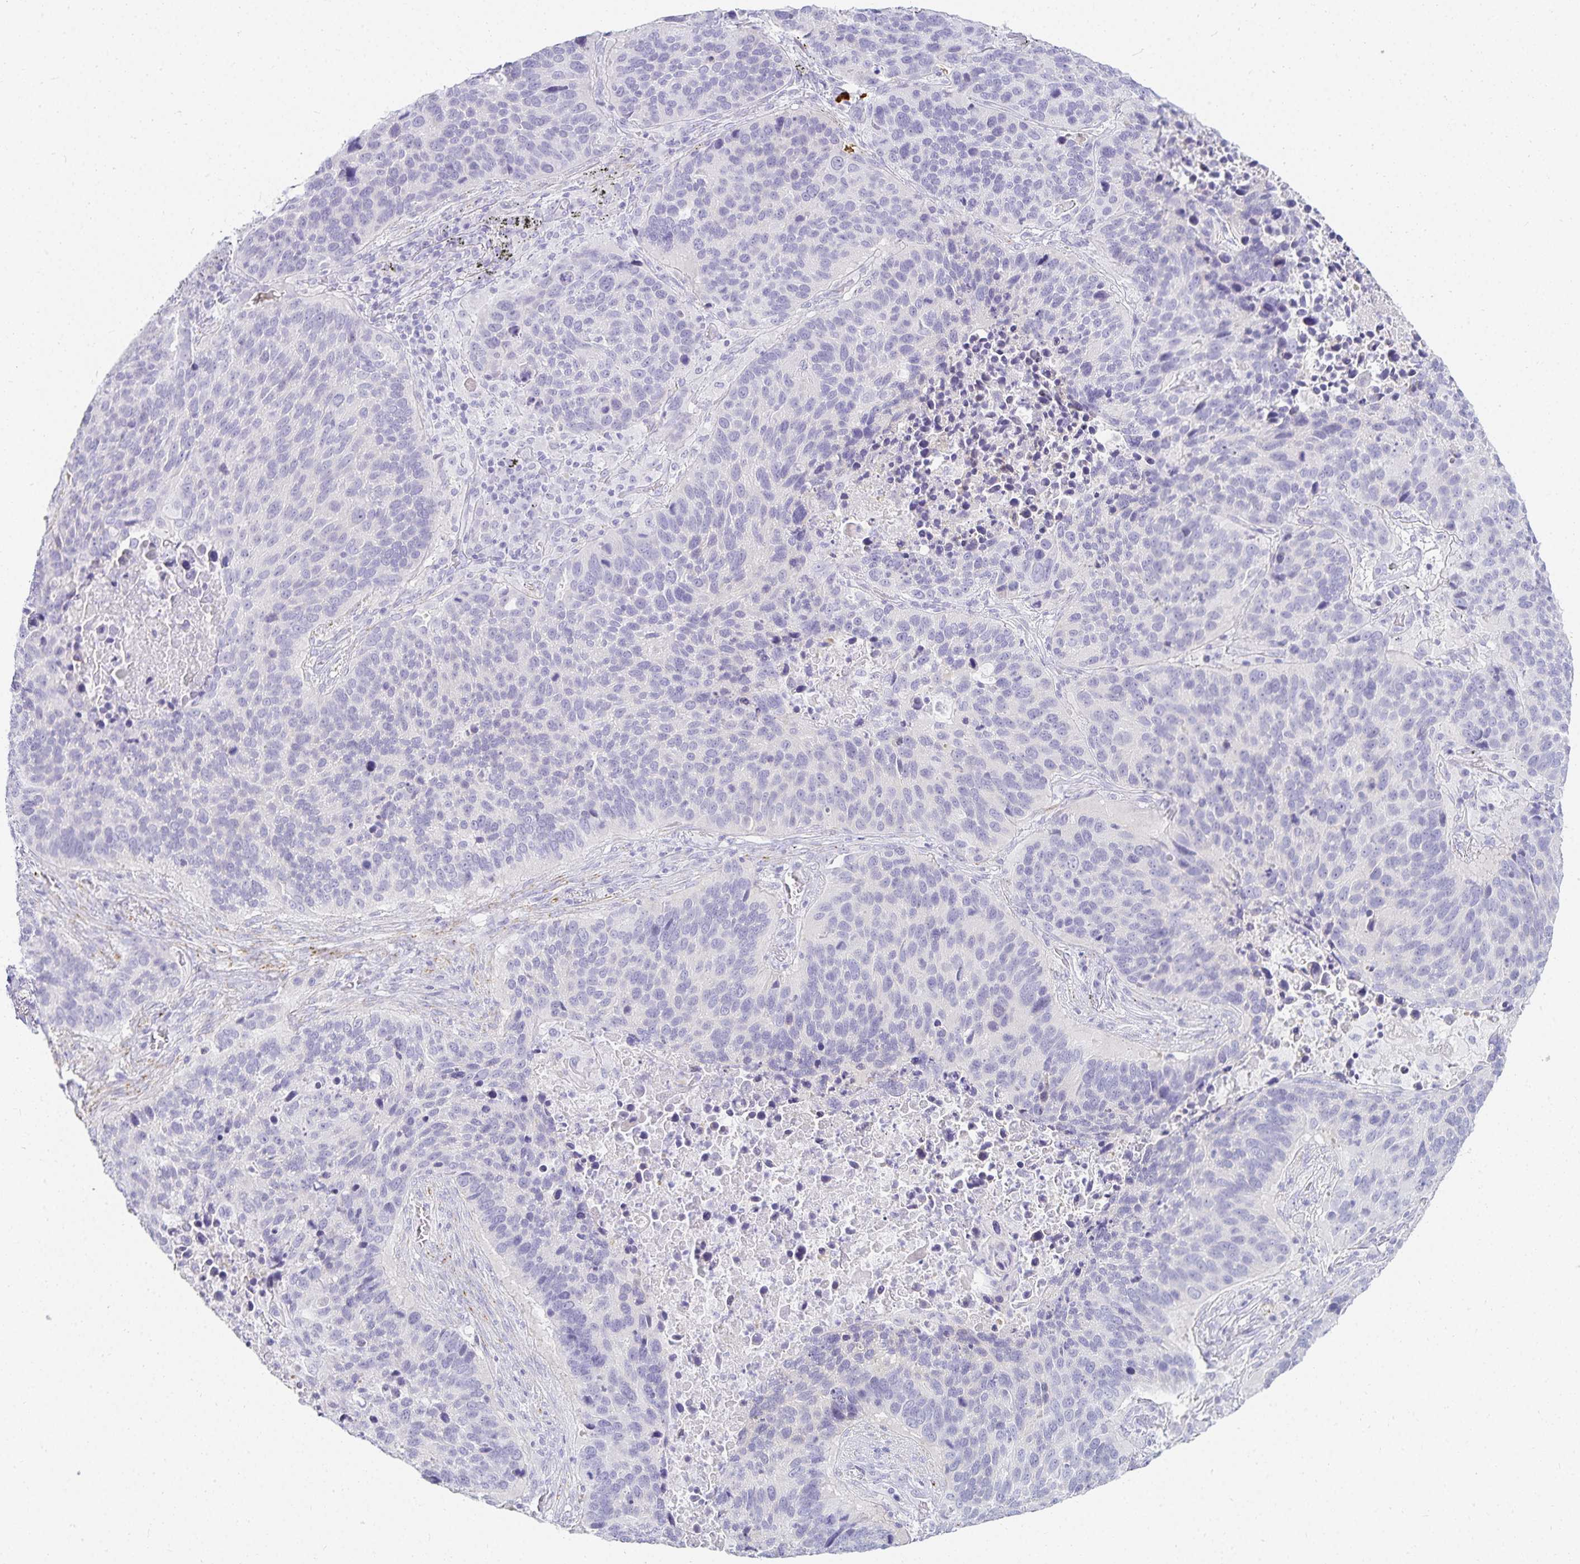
{"staining": {"intensity": "negative", "quantity": "none", "location": "none"}, "tissue": "lung cancer", "cell_type": "Tumor cells", "image_type": "cancer", "snomed": [{"axis": "morphology", "description": "Squamous cell carcinoma, NOS"}, {"axis": "topography", "description": "Lung"}], "caption": "This is an immunohistochemistry (IHC) micrograph of lung cancer (squamous cell carcinoma). There is no expression in tumor cells.", "gene": "GP2", "patient": {"sex": "male", "age": 68}}